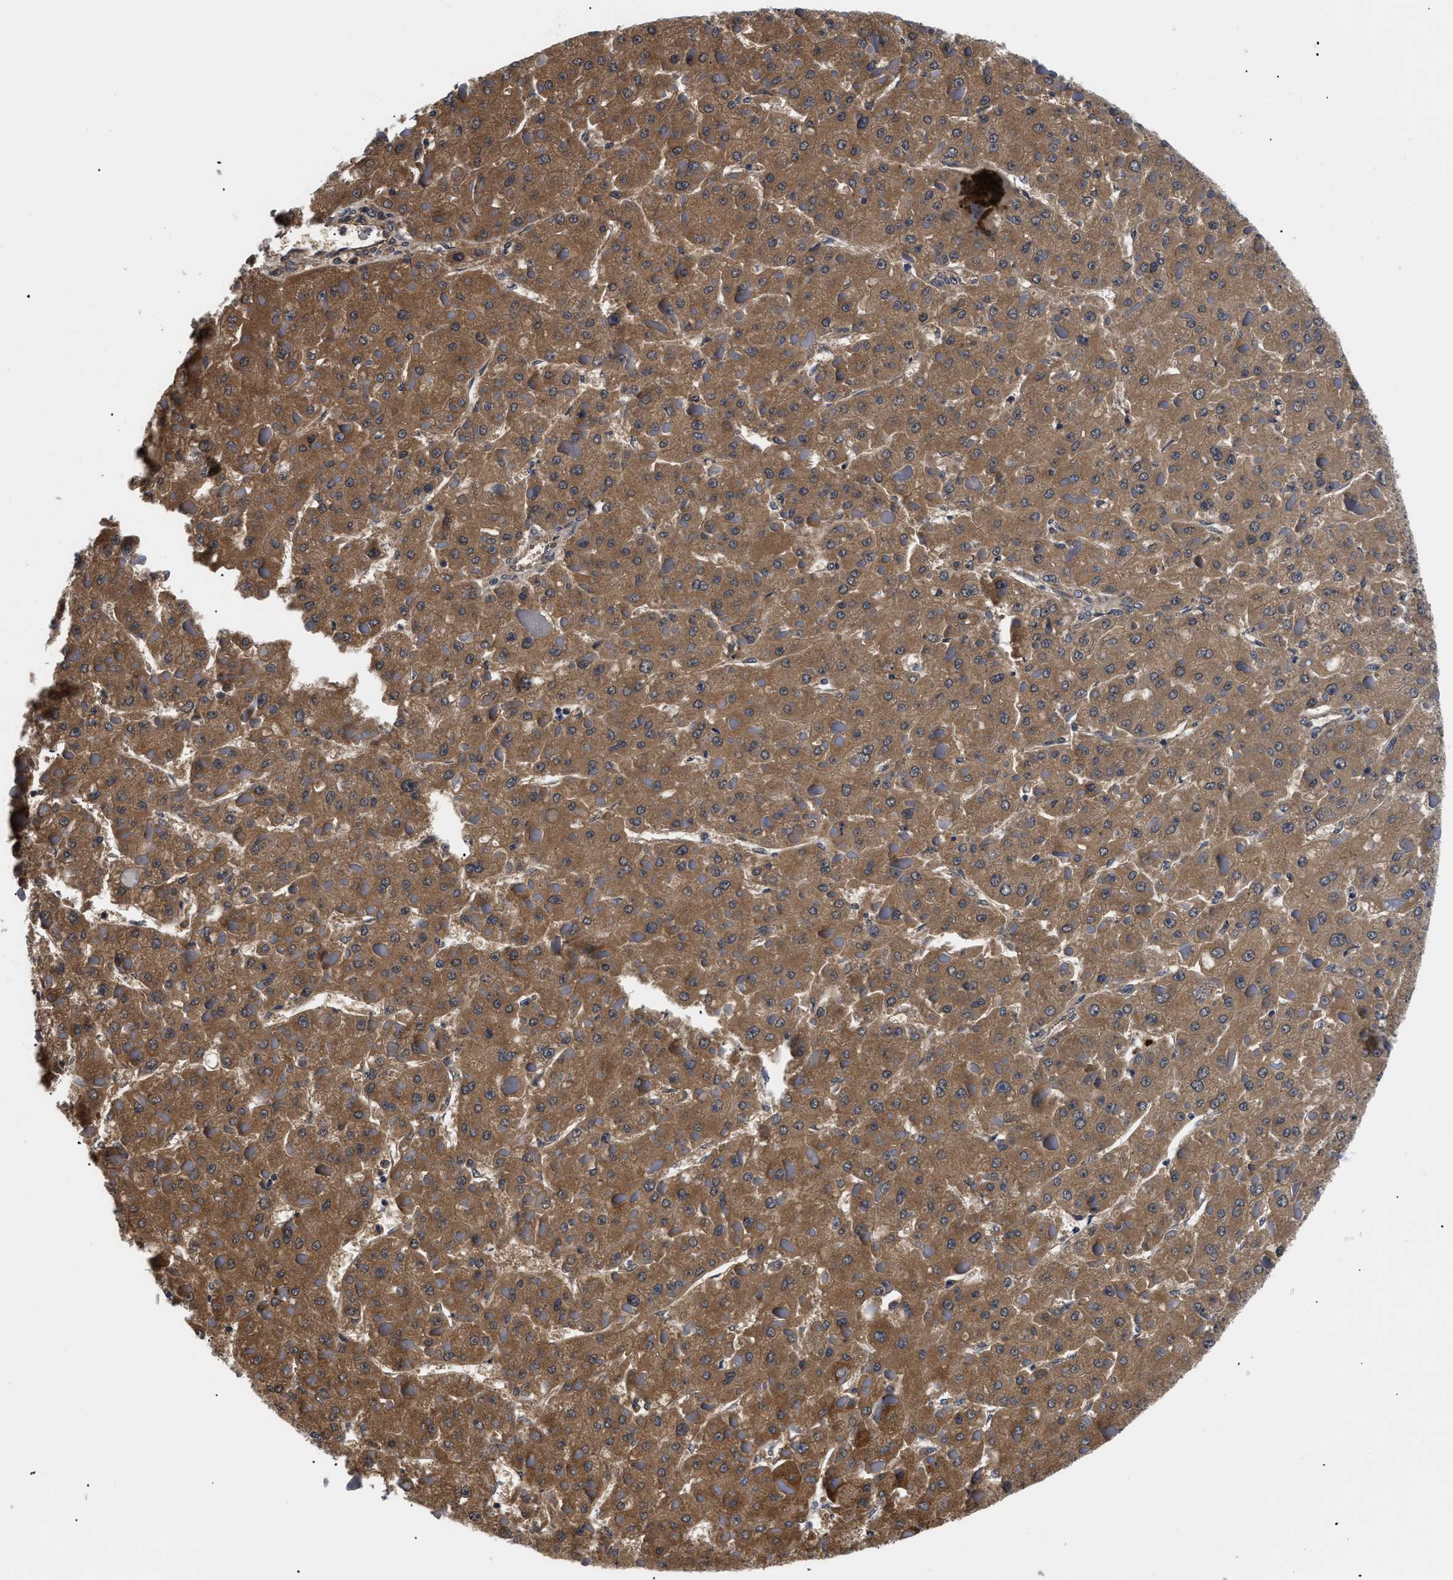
{"staining": {"intensity": "moderate", "quantity": ">75%", "location": "cytoplasmic/membranous"}, "tissue": "liver cancer", "cell_type": "Tumor cells", "image_type": "cancer", "snomed": [{"axis": "morphology", "description": "Carcinoma, Hepatocellular, NOS"}, {"axis": "topography", "description": "Liver"}], "caption": "Immunohistochemical staining of liver cancer (hepatocellular carcinoma) reveals medium levels of moderate cytoplasmic/membranous expression in approximately >75% of tumor cells.", "gene": "GPR149", "patient": {"sex": "female", "age": 73}}